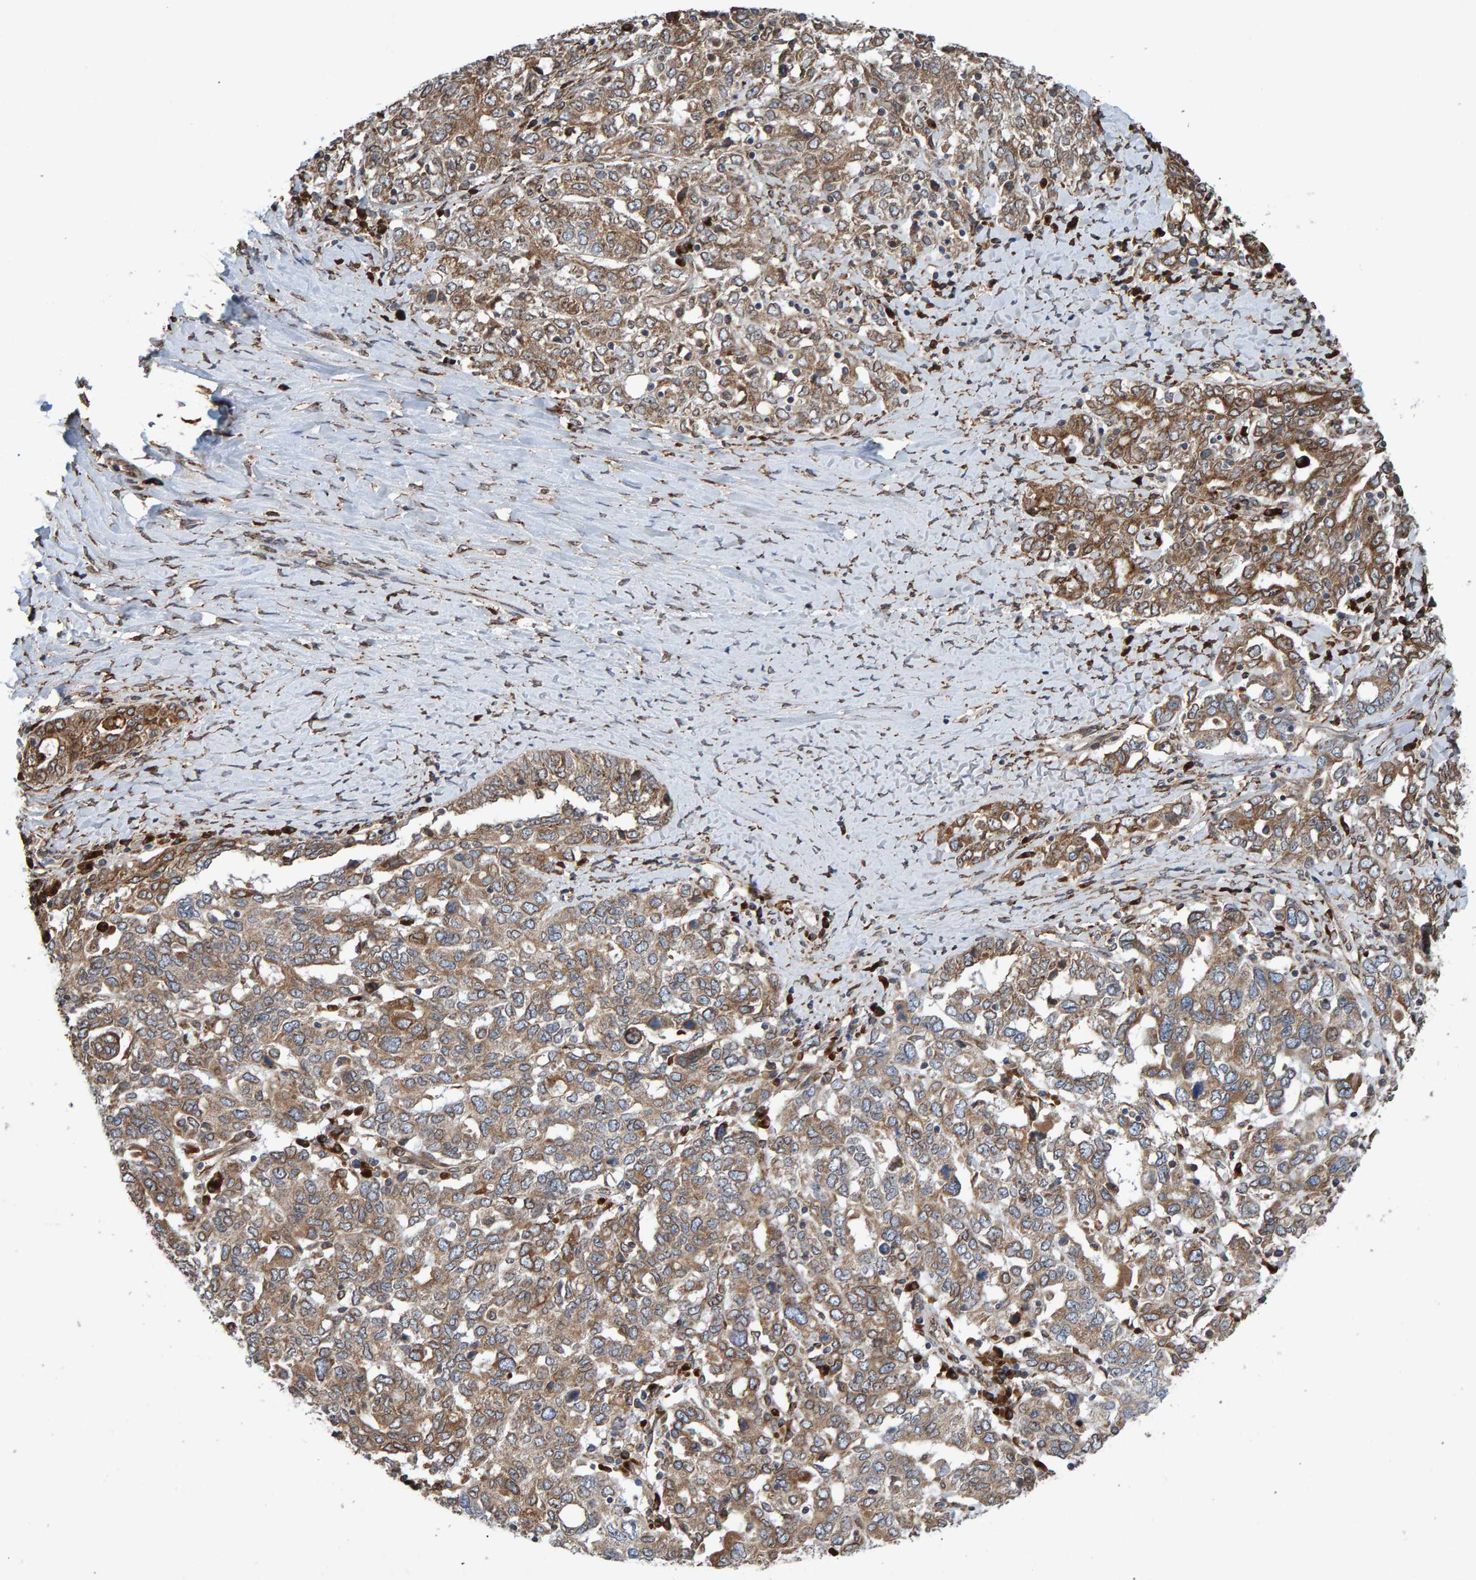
{"staining": {"intensity": "moderate", "quantity": ">75%", "location": "cytoplasmic/membranous"}, "tissue": "ovarian cancer", "cell_type": "Tumor cells", "image_type": "cancer", "snomed": [{"axis": "morphology", "description": "Carcinoma, endometroid"}, {"axis": "topography", "description": "Ovary"}], "caption": "Immunohistochemical staining of human ovarian cancer displays moderate cytoplasmic/membranous protein expression in about >75% of tumor cells.", "gene": "FAM117A", "patient": {"sex": "female", "age": 62}}